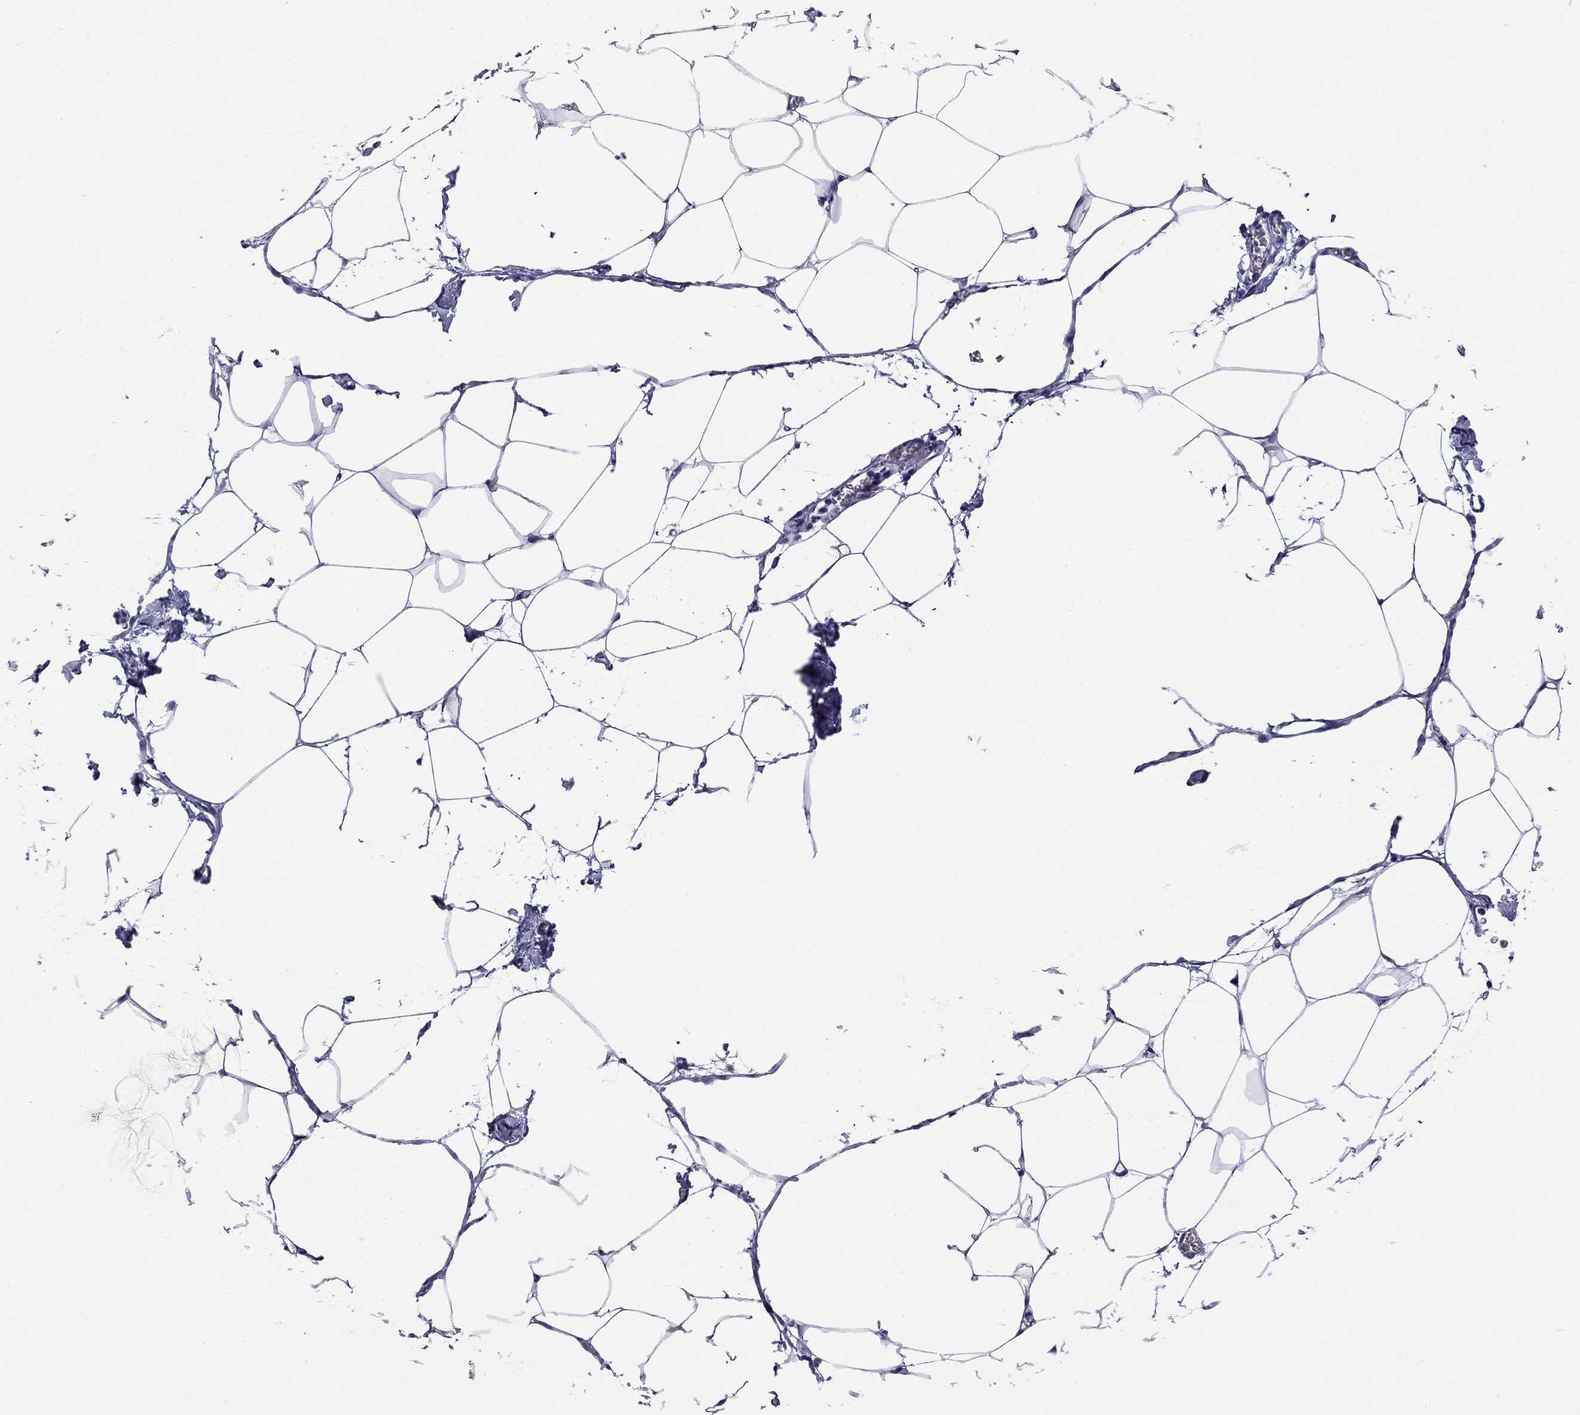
{"staining": {"intensity": "negative", "quantity": "none", "location": "none"}, "tissue": "adipose tissue", "cell_type": "Adipocytes", "image_type": "normal", "snomed": [{"axis": "morphology", "description": "Normal tissue, NOS"}, {"axis": "topography", "description": "Adipose tissue"}], "caption": "A photomicrograph of adipose tissue stained for a protein demonstrates no brown staining in adipocytes. (Brightfield microscopy of DAB IHC at high magnification).", "gene": "KIAA2012", "patient": {"sex": "male", "age": 57}}